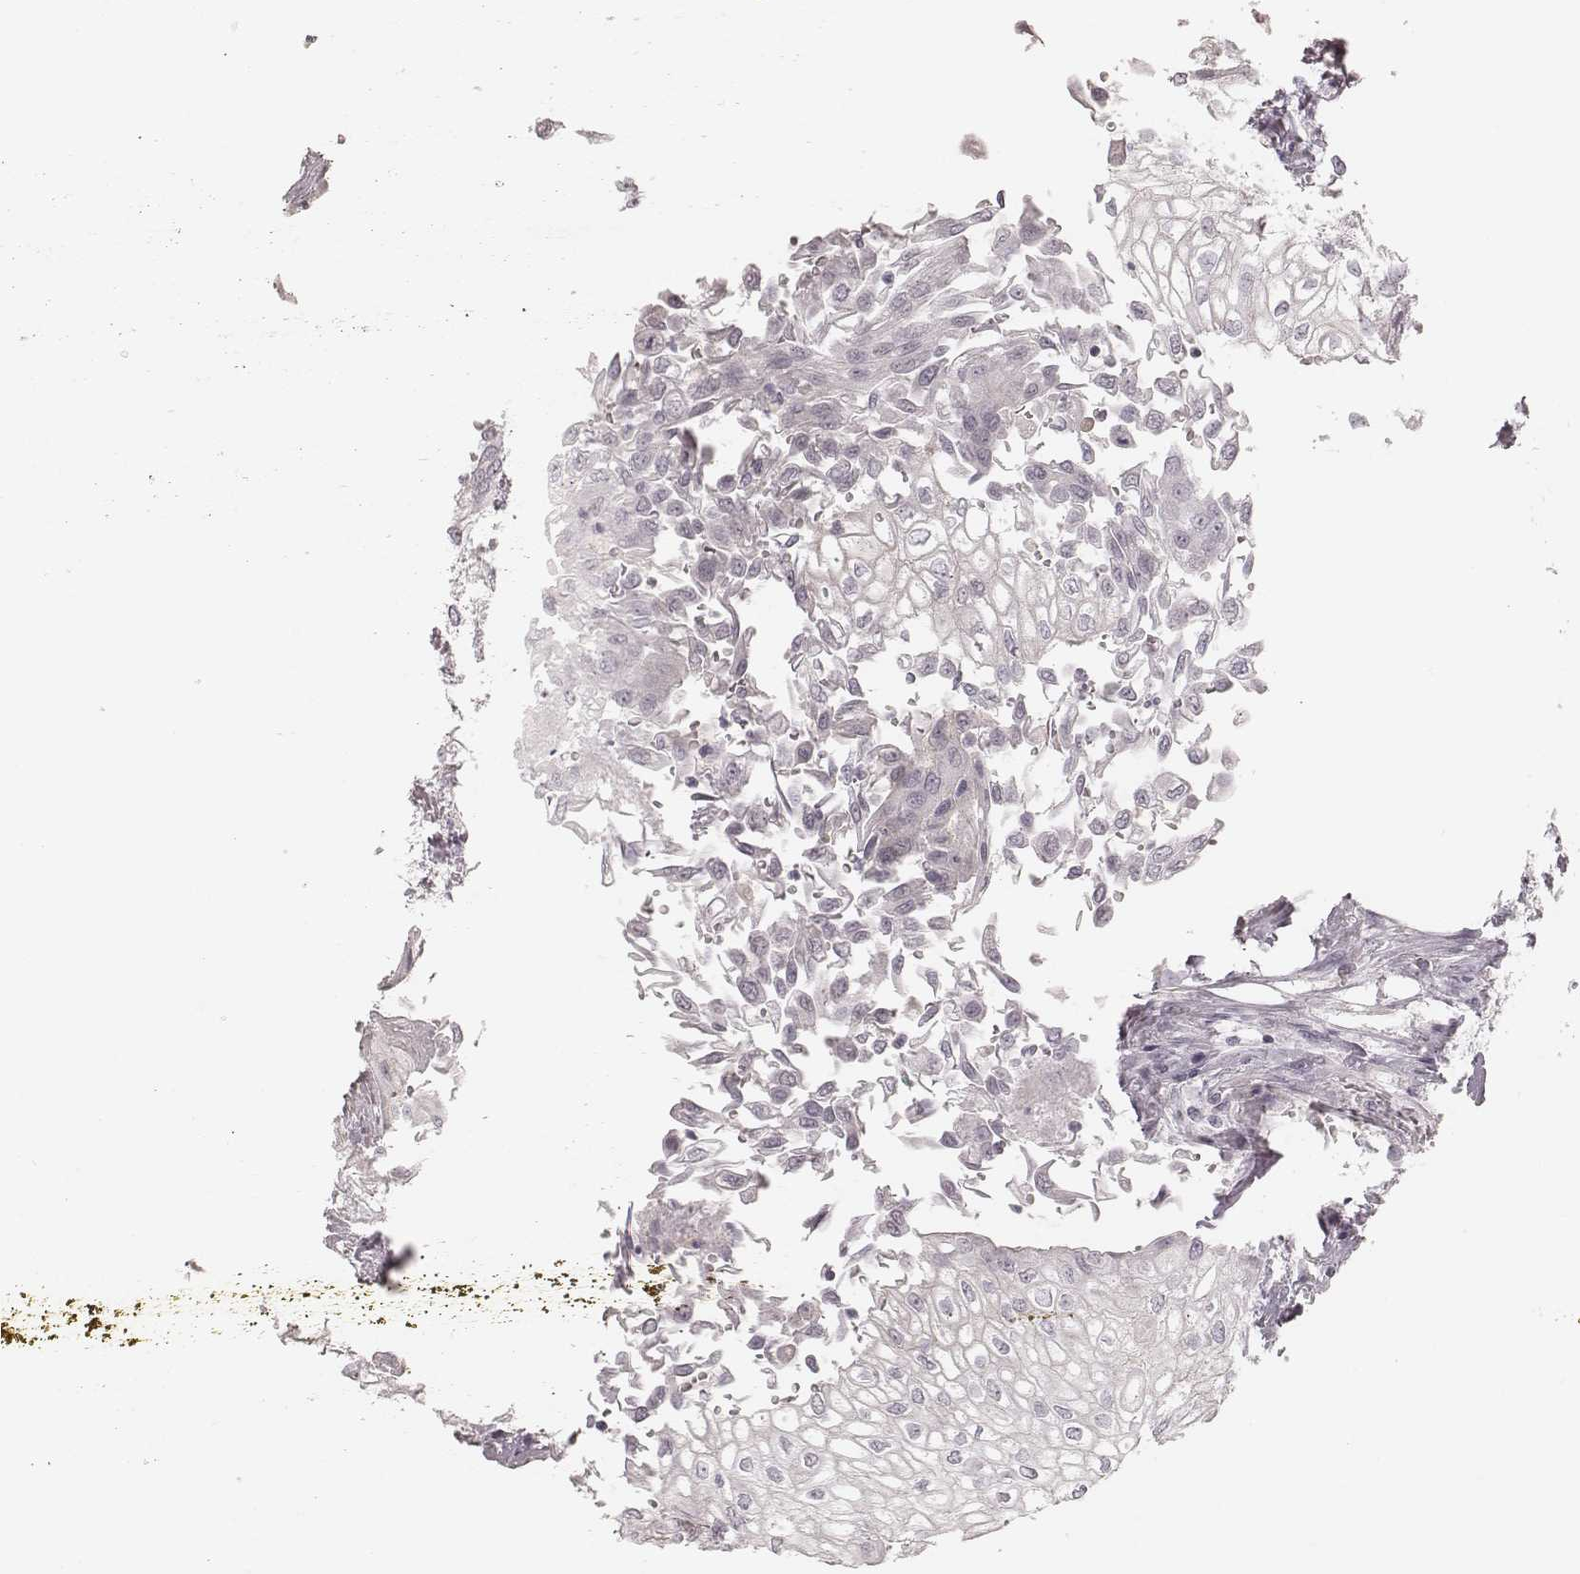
{"staining": {"intensity": "negative", "quantity": "none", "location": "none"}, "tissue": "urothelial cancer", "cell_type": "Tumor cells", "image_type": "cancer", "snomed": [{"axis": "morphology", "description": "Urothelial carcinoma, High grade"}, {"axis": "topography", "description": "Urinary bladder"}], "caption": "Tumor cells are negative for protein expression in human urothelial cancer.", "gene": "SPATA24", "patient": {"sex": "male", "age": 62}}